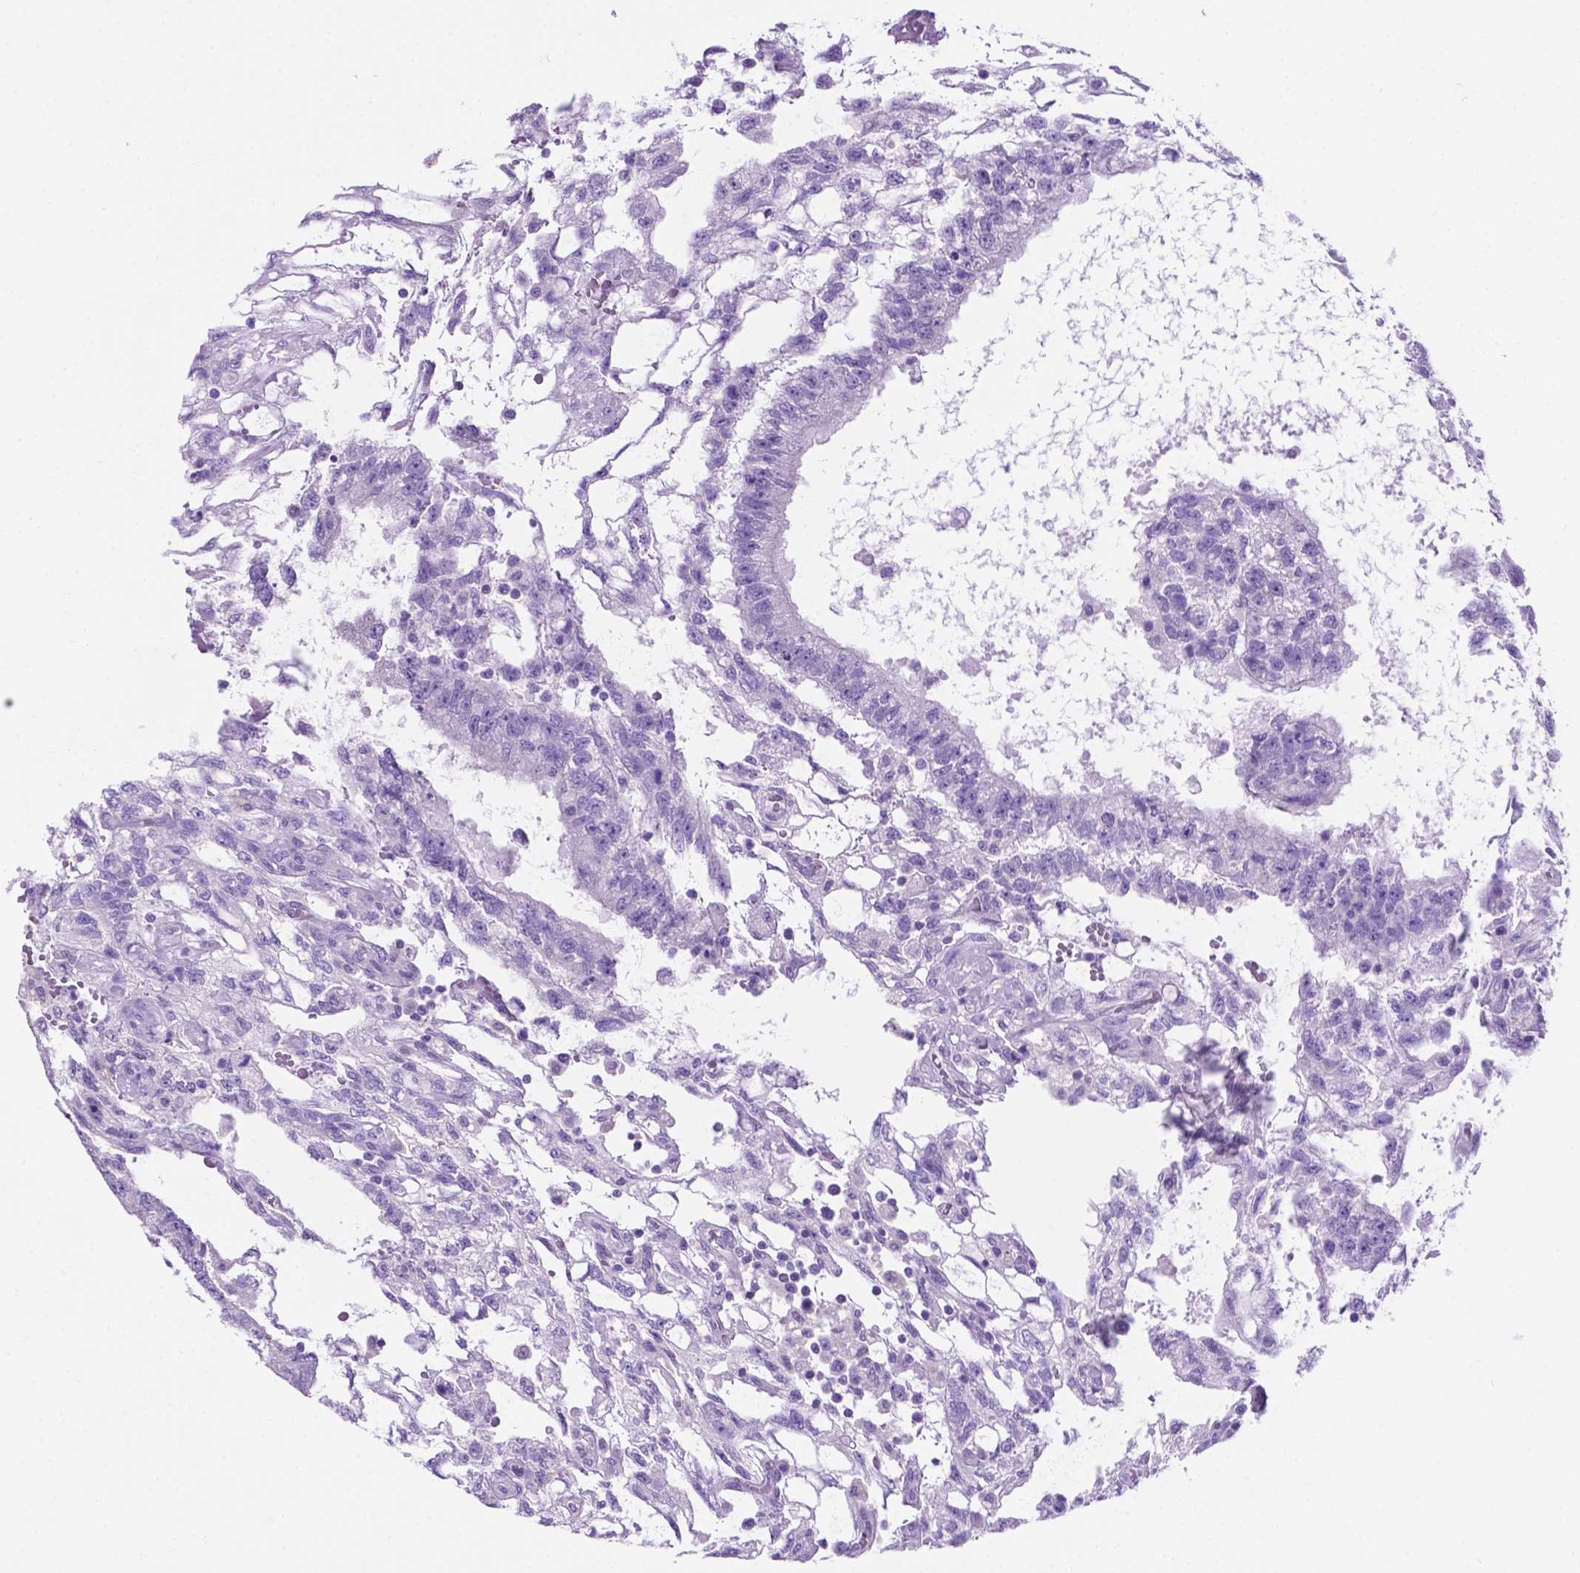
{"staining": {"intensity": "negative", "quantity": "none", "location": "none"}, "tissue": "testis cancer", "cell_type": "Tumor cells", "image_type": "cancer", "snomed": [{"axis": "morphology", "description": "Carcinoma, Embryonal, NOS"}, {"axis": "topography", "description": "Testis"}], "caption": "The immunohistochemistry image has no significant positivity in tumor cells of embryonal carcinoma (testis) tissue.", "gene": "TMEM210", "patient": {"sex": "male", "age": 32}}